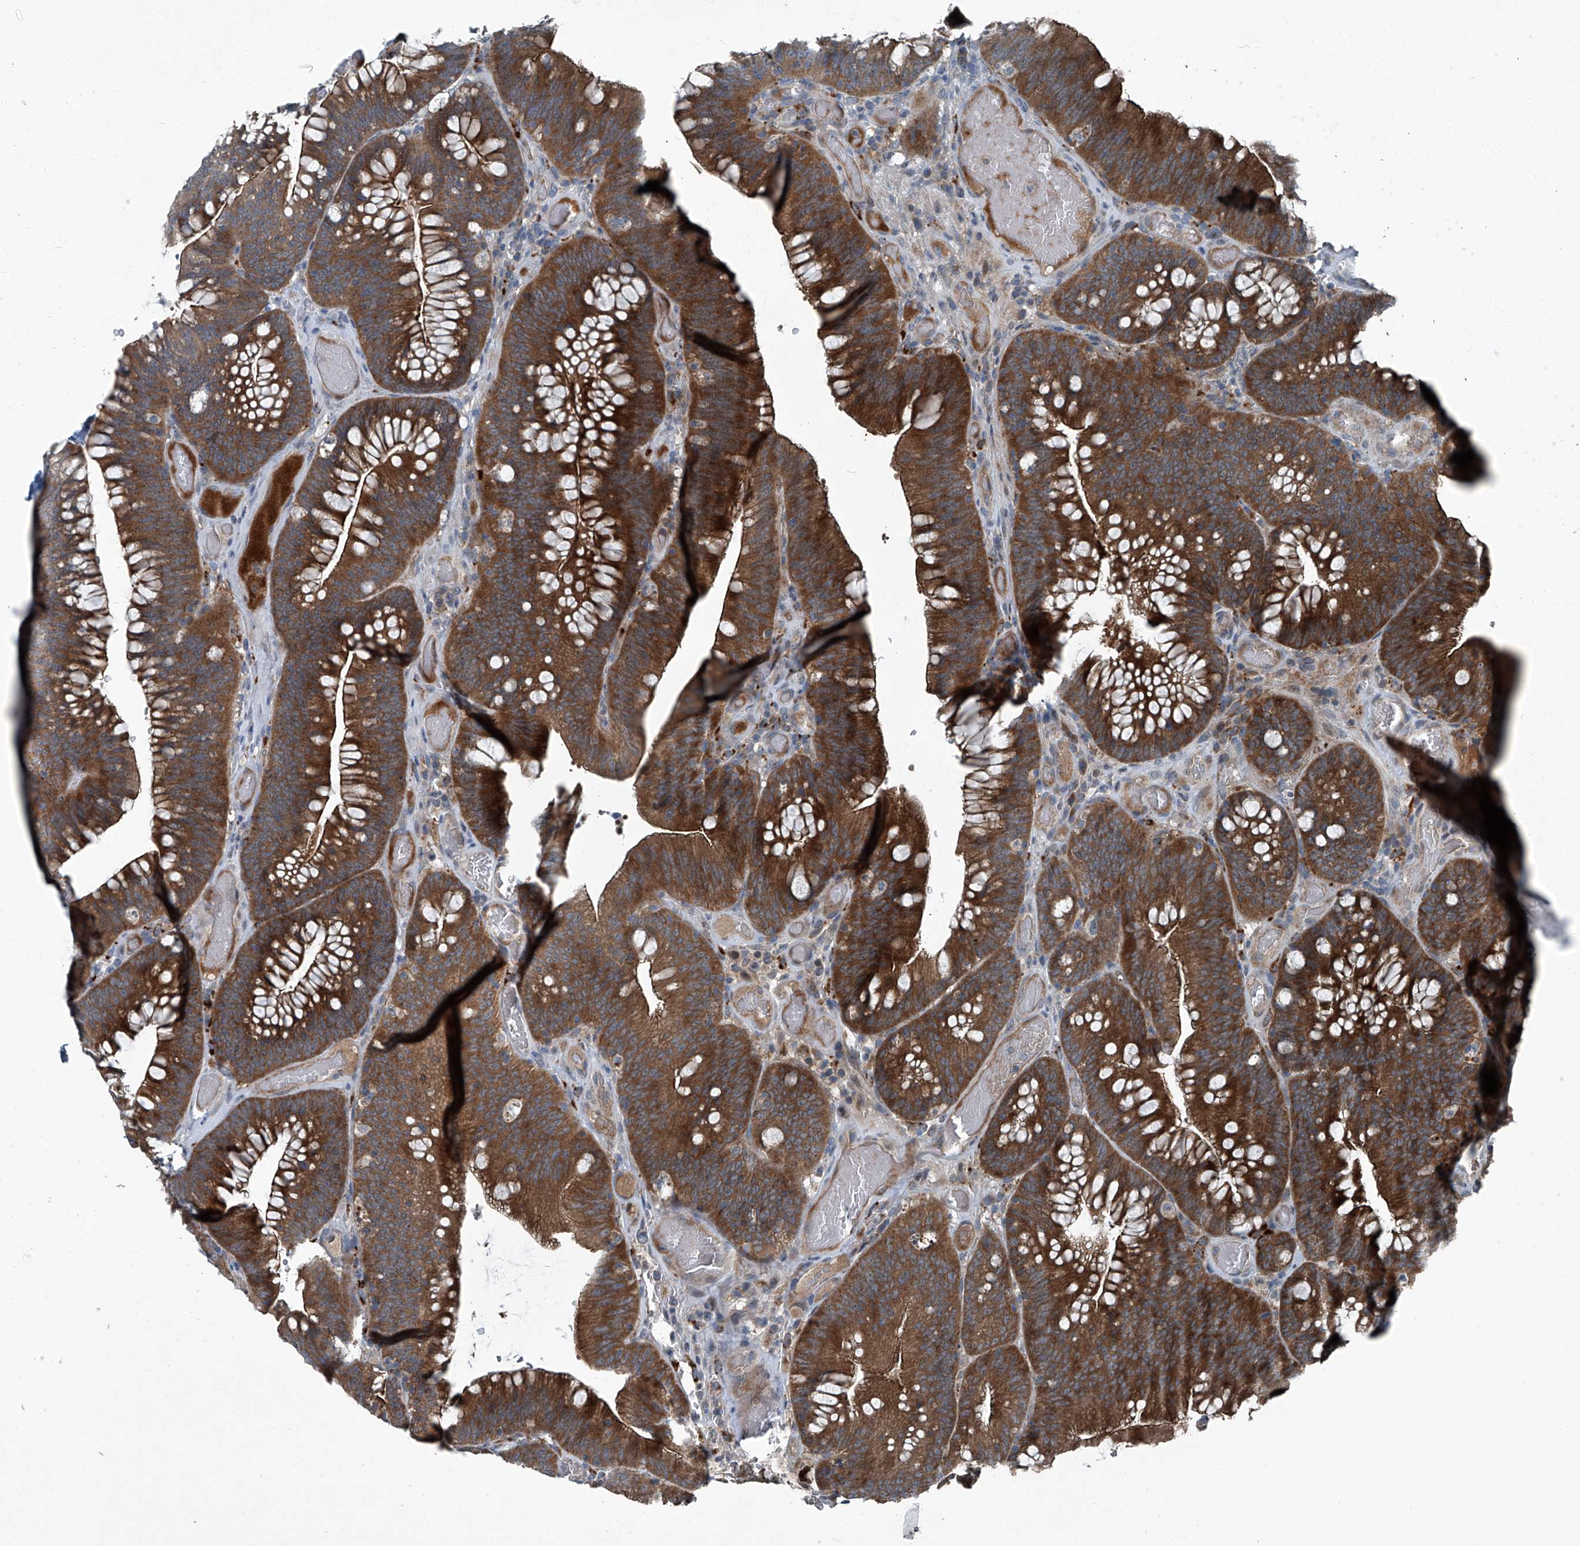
{"staining": {"intensity": "strong", "quantity": ">75%", "location": "cytoplasmic/membranous"}, "tissue": "colorectal cancer", "cell_type": "Tumor cells", "image_type": "cancer", "snomed": [{"axis": "morphology", "description": "Normal tissue, NOS"}, {"axis": "topography", "description": "Colon"}], "caption": "A brown stain highlights strong cytoplasmic/membranous expression of a protein in colorectal cancer tumor cells.", "gene": "SENP2", "patient": {"sex": "female", "age": 82}}